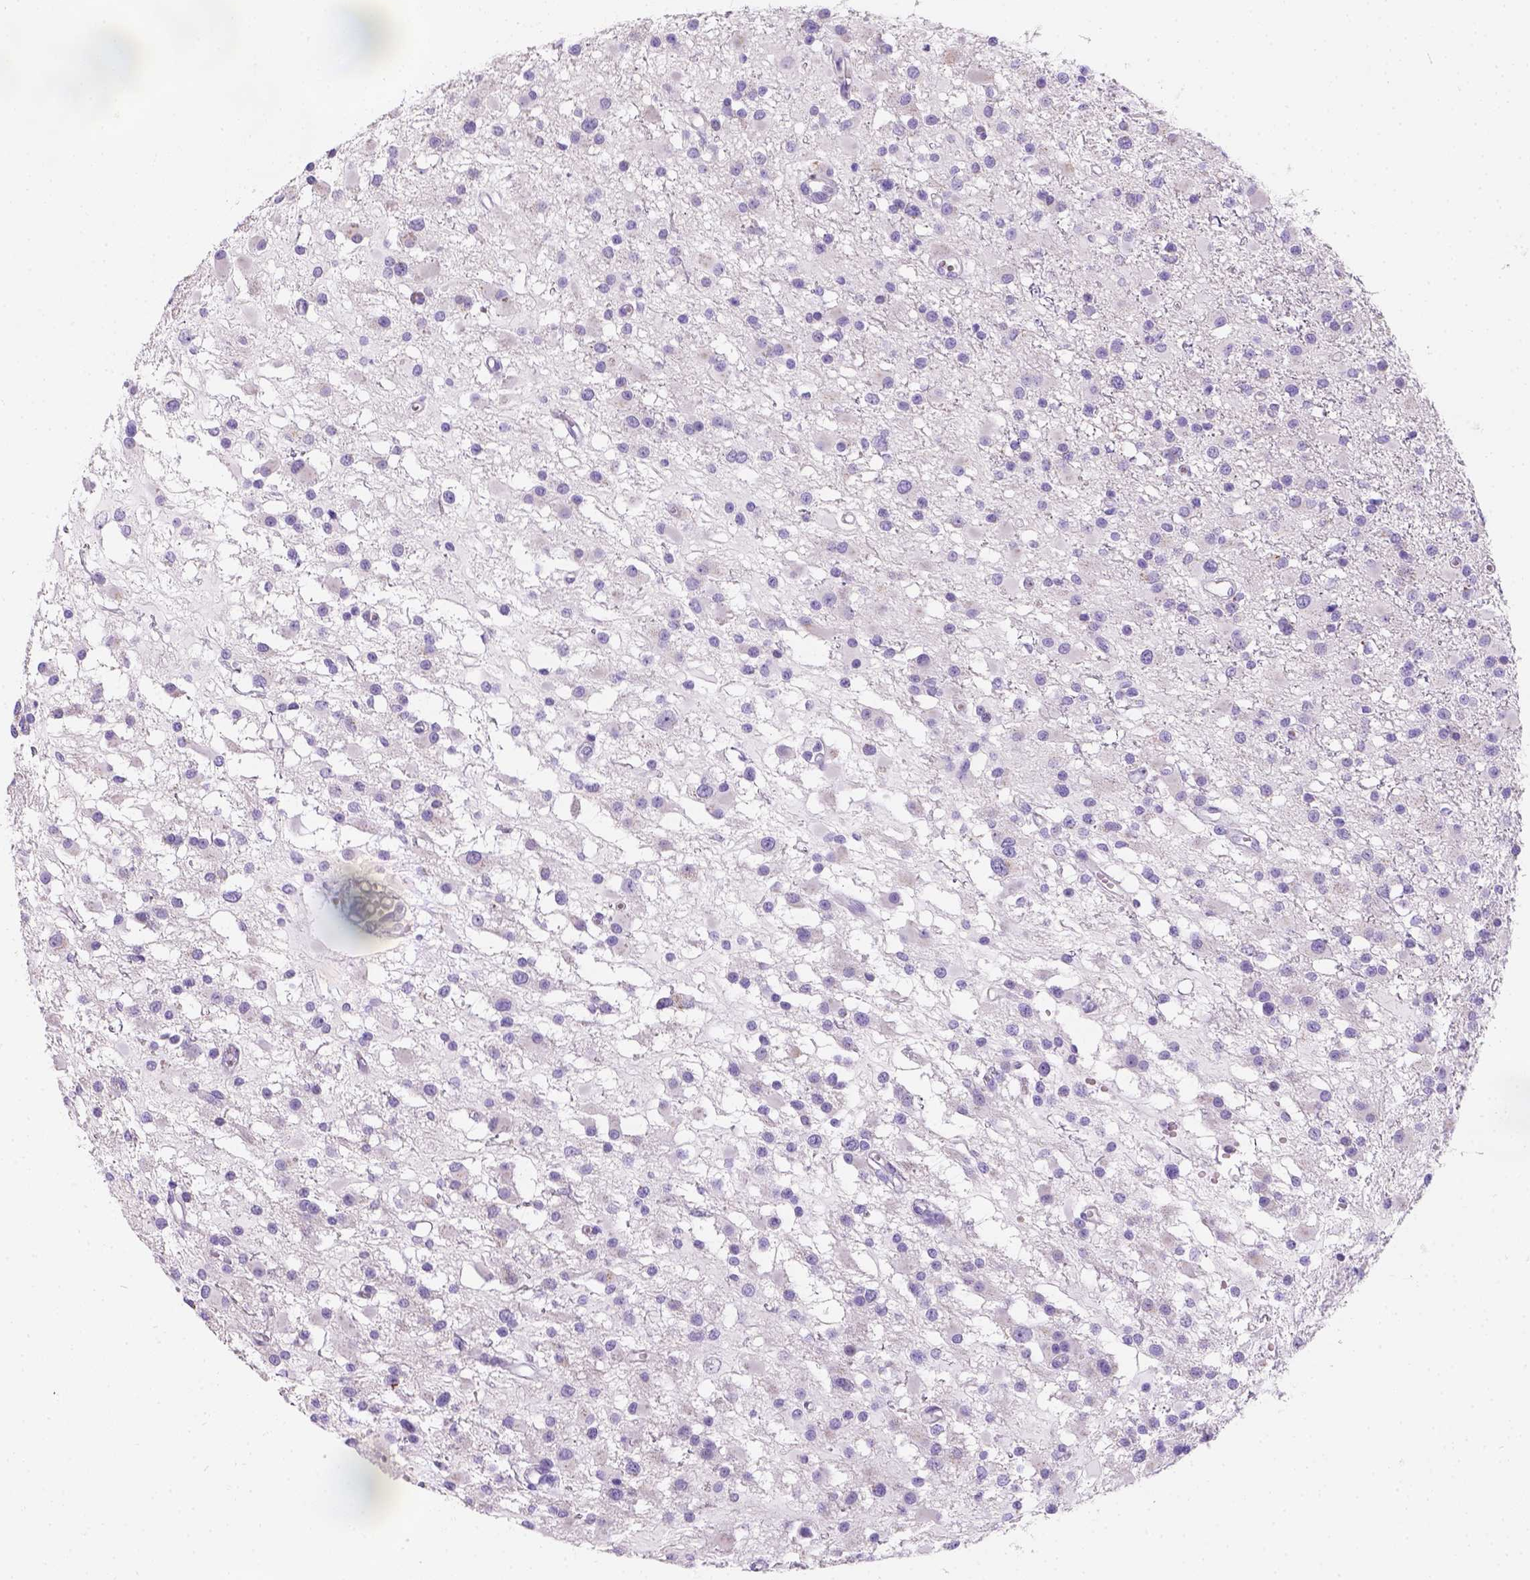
{"staining": {"intensity": "negative", "quantity": "none", "location": "none"}, "tissue": "glioma", "cell_type": "Tumor cells", "image_type": "cancer", "snomed": [{"axis": "morphology", "description": "Glioma, malignant, High grade"}, {"axis": "topography", "description": "Brain"}], "caption": "Malignant glioma (high-grade) stained for a protein using immunohistochemistry (IHC) displays no positivity tumor cells.", "gene": "PHF7", "patient": {"sex": "male", "age": 54}}